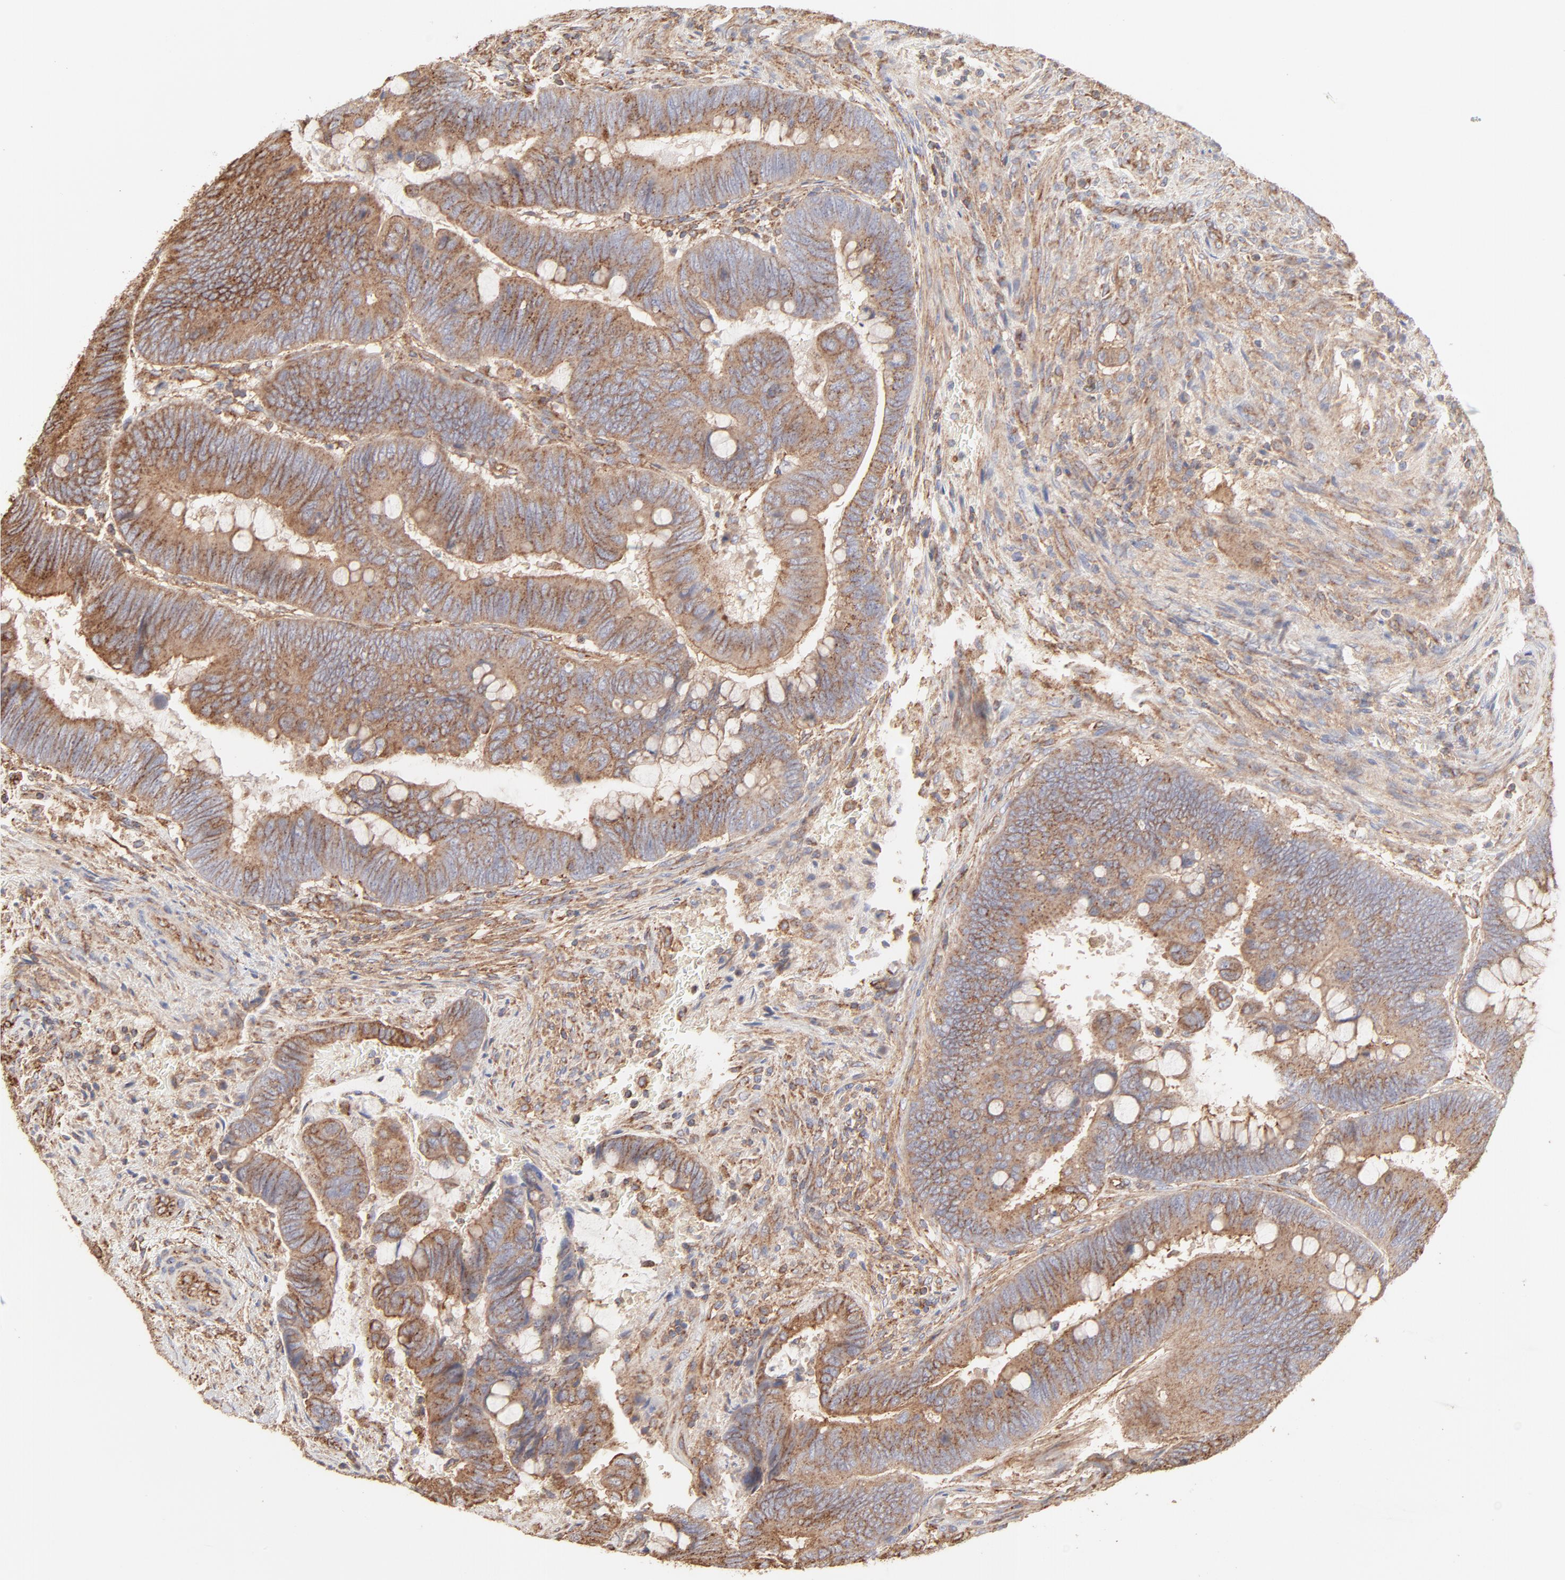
{"staining": {"intensity": "moderate", "quantity": ">75%", "location": "cytoplasmic/membranous"}, "tissue": "colorectal cancer", "cell_type": "Tumor cells", "image_type": "cancer", "snomed": [{"axis": "morphology", "description": "Normal tissue, NOS"}, {"axis": "morphology", "description": "Adenocarcinoma, NOS"}, {"axis": "topography", "description": "Rectum"}], "caption": "A high-resolution photomicrograph shows immunohistochemistry (IHC) staining of colorectal adenocarcinoma, which shows moderate cytoplasmic/membranous positivity in about >75% of tumor cells.", "gene": "CLTB", "patient": {"sex": "male", "age": 92}}